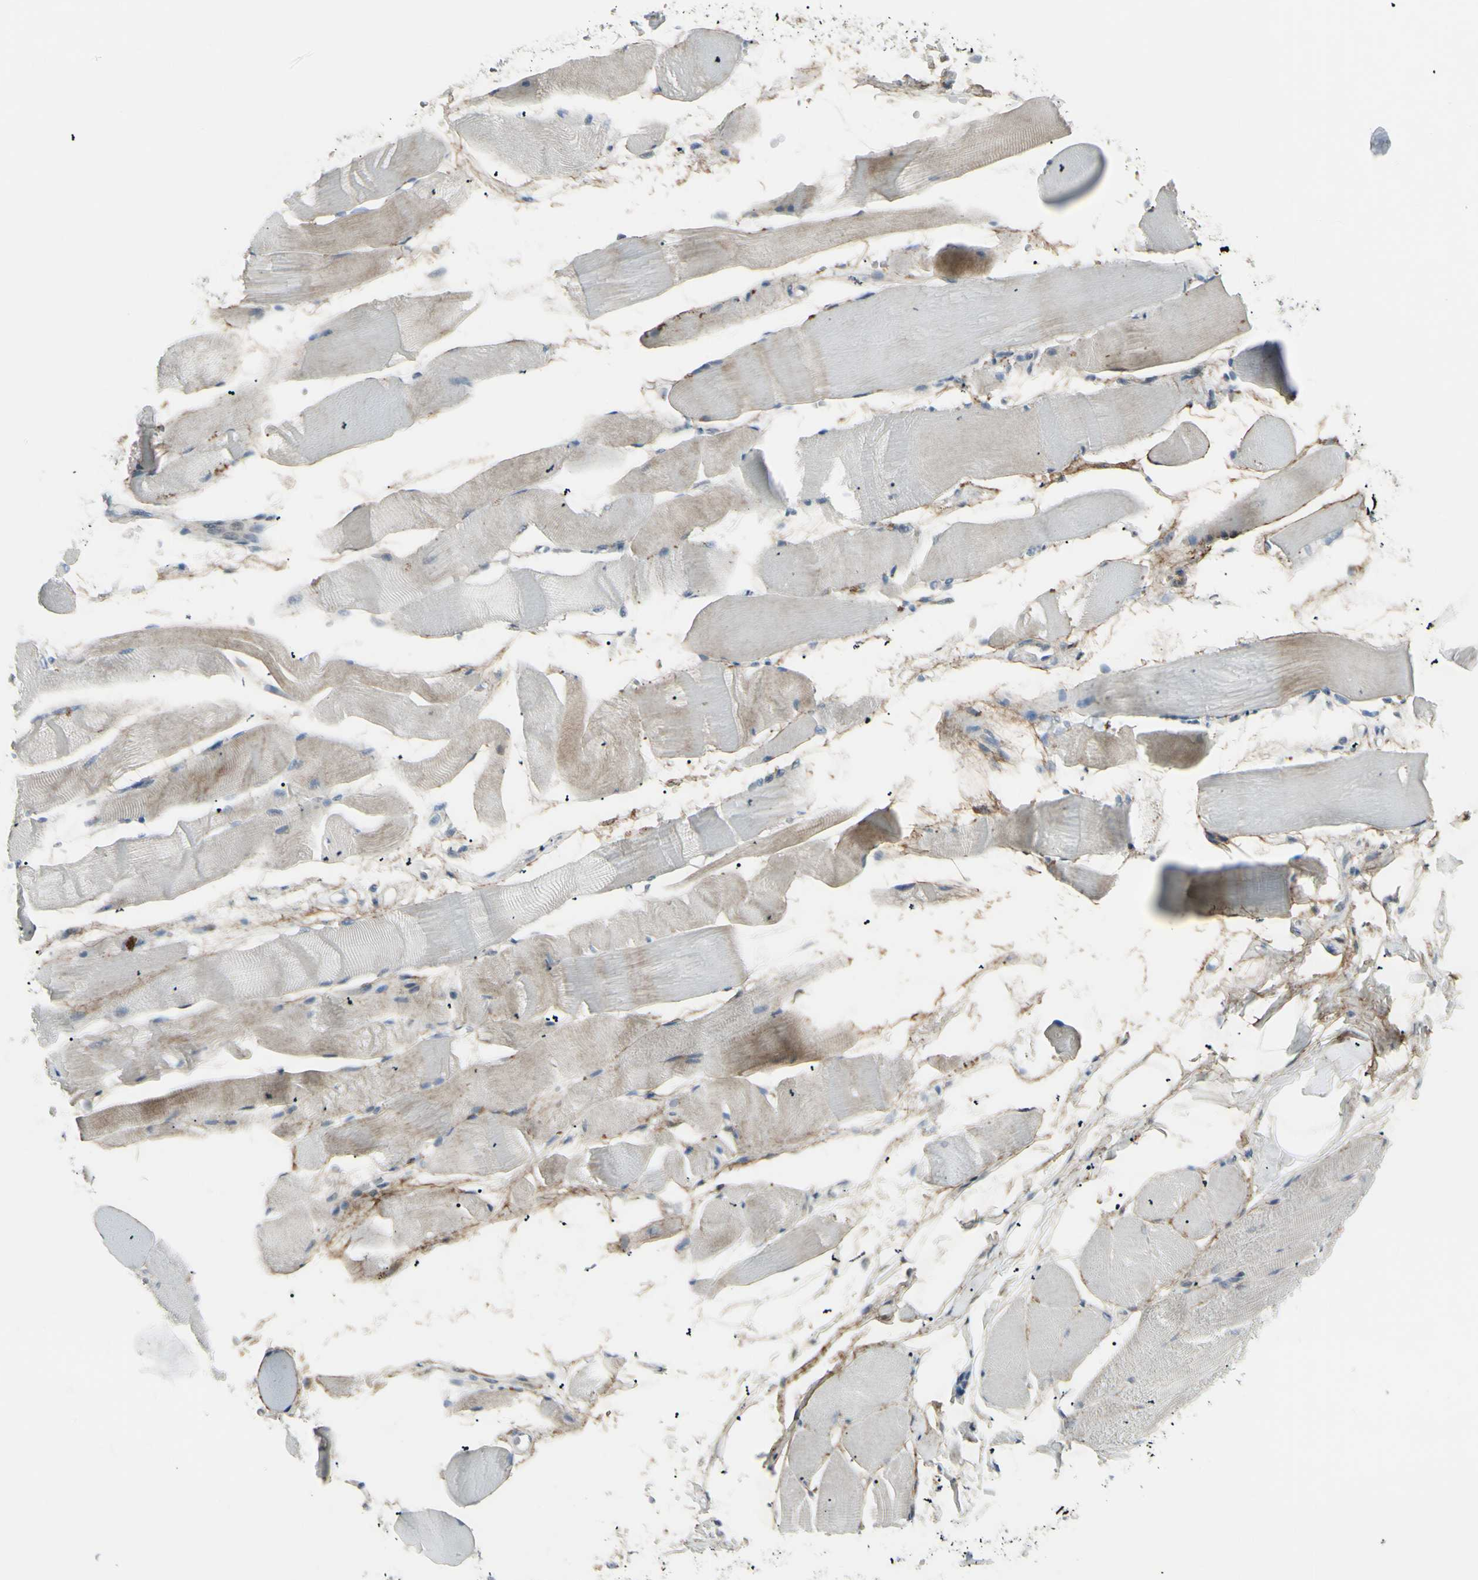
{"staining": {"intensity": "weak", "quantity": "25%-75%", "location": "cytoplasmic/membranous"}, "tissue": "skeletal muscle", "cell_type": "Myocytes", "image_type": "normal", "snomed": [{"axis": "morphology", "description": "Normal tissue, NOS"}, {"axis": "topography", "description": "Skeletal muscle"}, {"axis": "topography", "description": "Peripheral nerve tissue"}], "caption": "Myocytes exhibit low levels of weak cytoplasmic/membranous positivity in approximately 25%-75% of cells in normal skeletal muscle. (brown staining indicates protein expression, while blue staining denotes nuclei).", "gene": "ETNK1", "patient": {"sex": "female", "age": 84}}